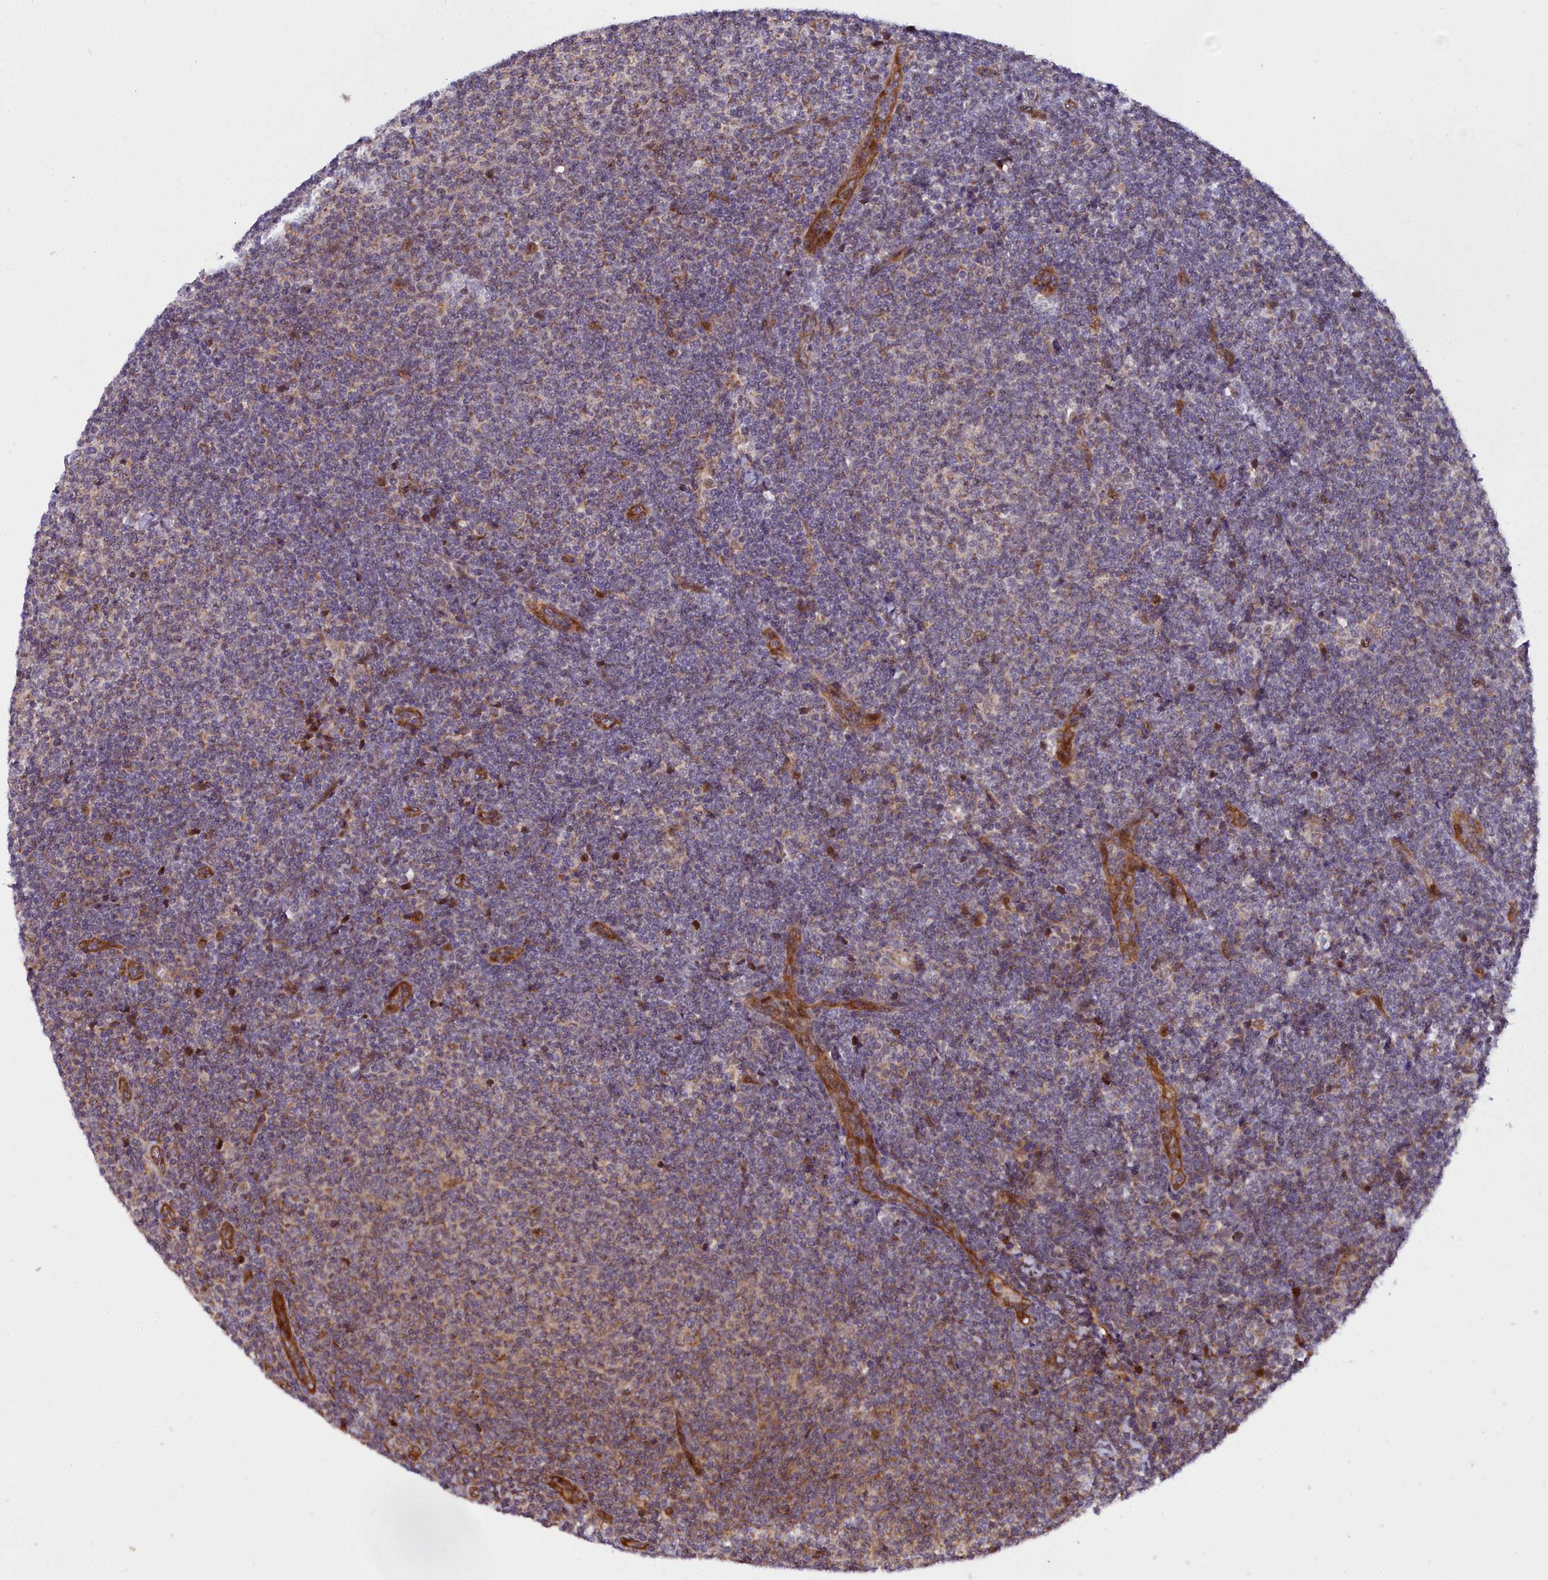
{"staining": {"intensity": "moderate", "quantity": "<25%", "location": "cytoplasmic/membranous"}, "tissue": "lymphoma", "cell_type": "Tumor cells", "image_type": "cancer", "snomed": [{"axis": "morphology", "description": "Malignant lymphoma, non-Hodgkin's type, Low grade"}, {"axis": "topography", "description": "Lymph node"}], "caption": "This photomicrograph reveals IHC staining of low-grade malignant lymphoma, non-Hodgkin's type, with low moderate cytoplasmic/membranous expression in about <25% of tumor cells.", "gene": "MRPS11", "patient": {"sex": "male", "age": 66}}